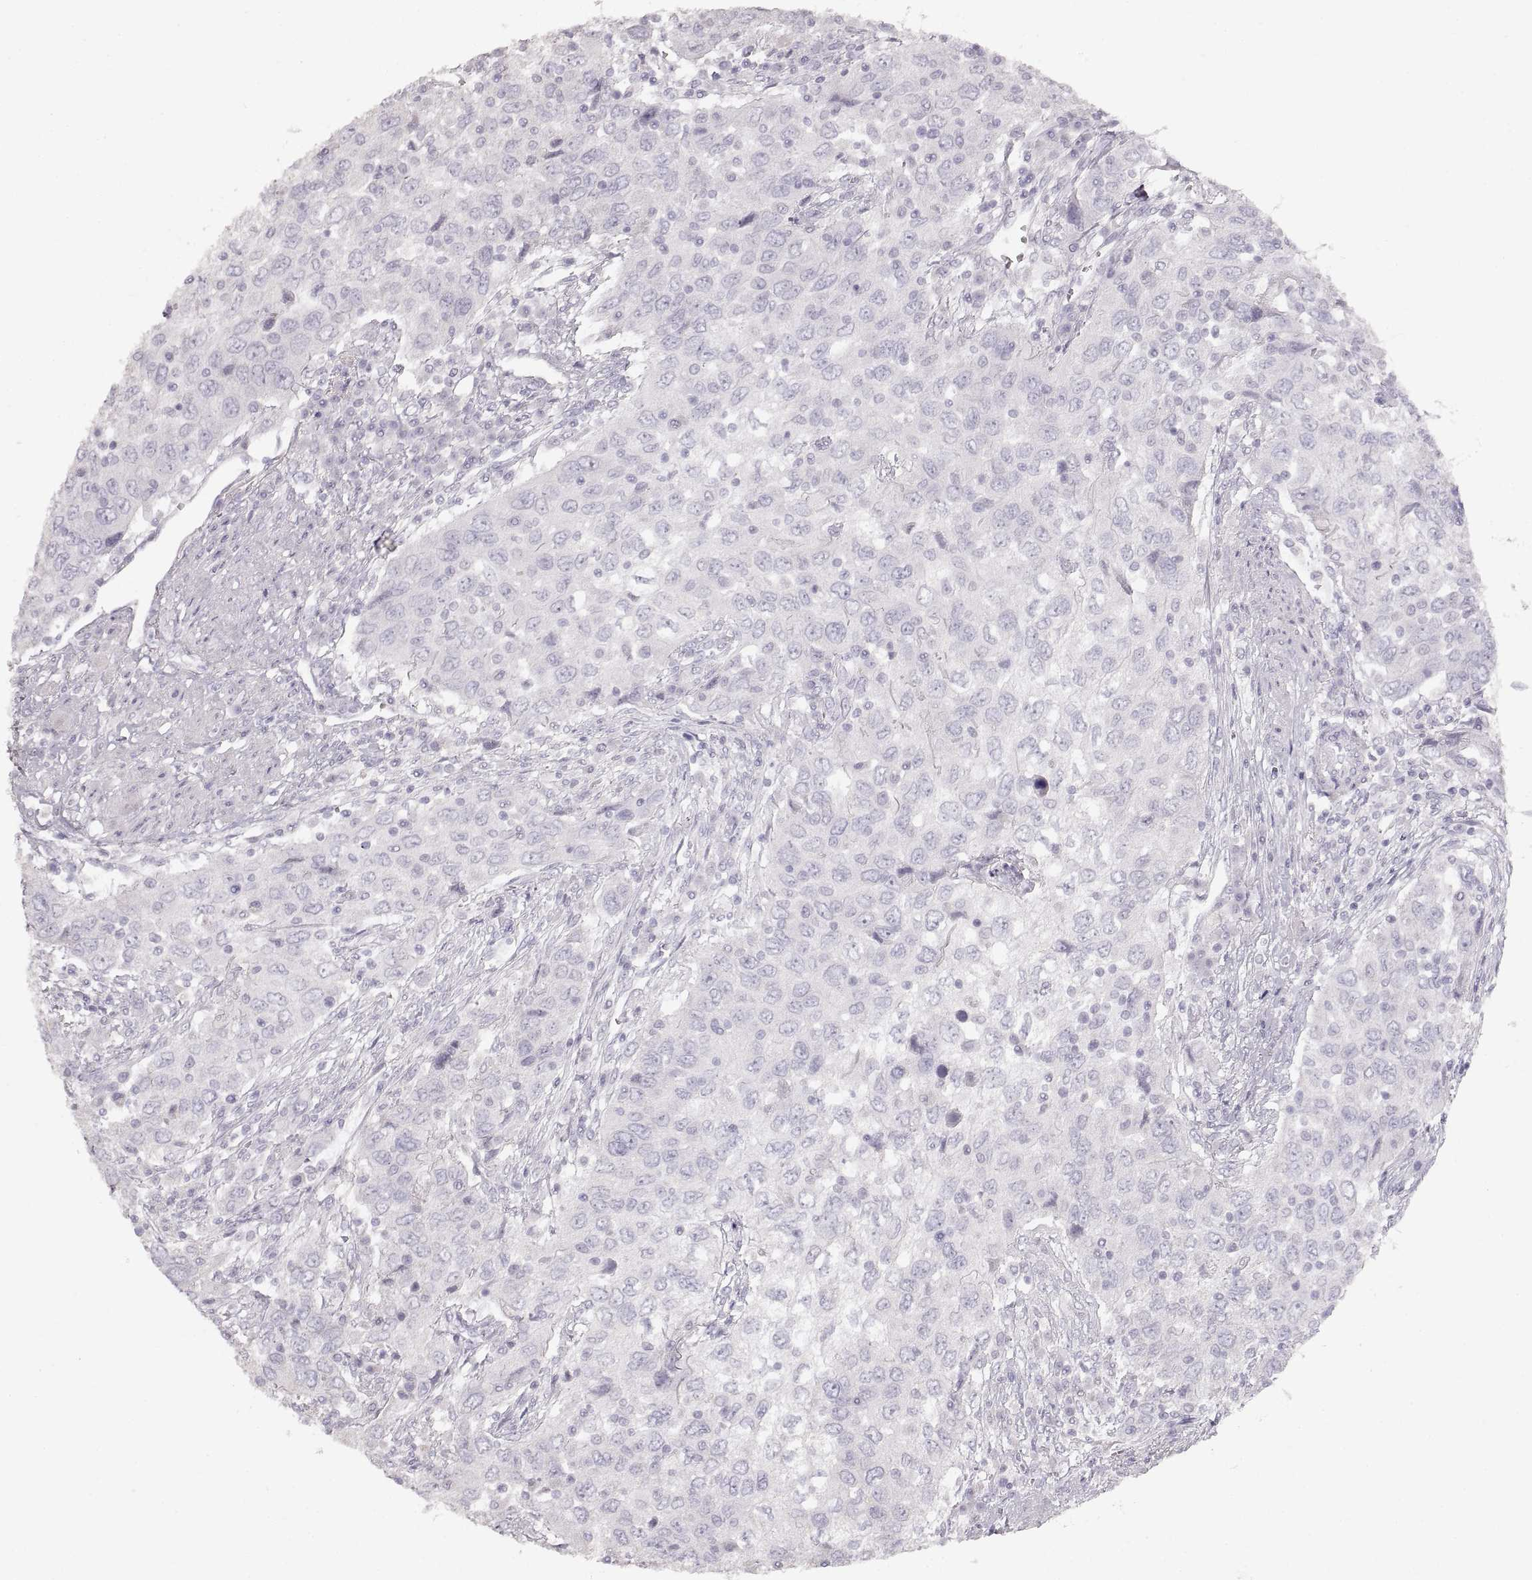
{"staining": {"intensity": "negative", "quantity": "none", "location": "none"}, "tissue": "urothelial cancer", "cell_type": "Tumor cells", "image_type": "cancer", "snomed": [{"axis": "morphology", "description": "Urothelial carcinoma, High grade"}, {"axis": "topography", "description": "Urinary bladder"}], "caption": "High power microscopy photomicrograph of an IHC image of high-grade urothelial carcinoma, revealing no significant positivity in tumor cells.", "gene": "ZP3", "patient": {"sex": "male", "age": 76}}